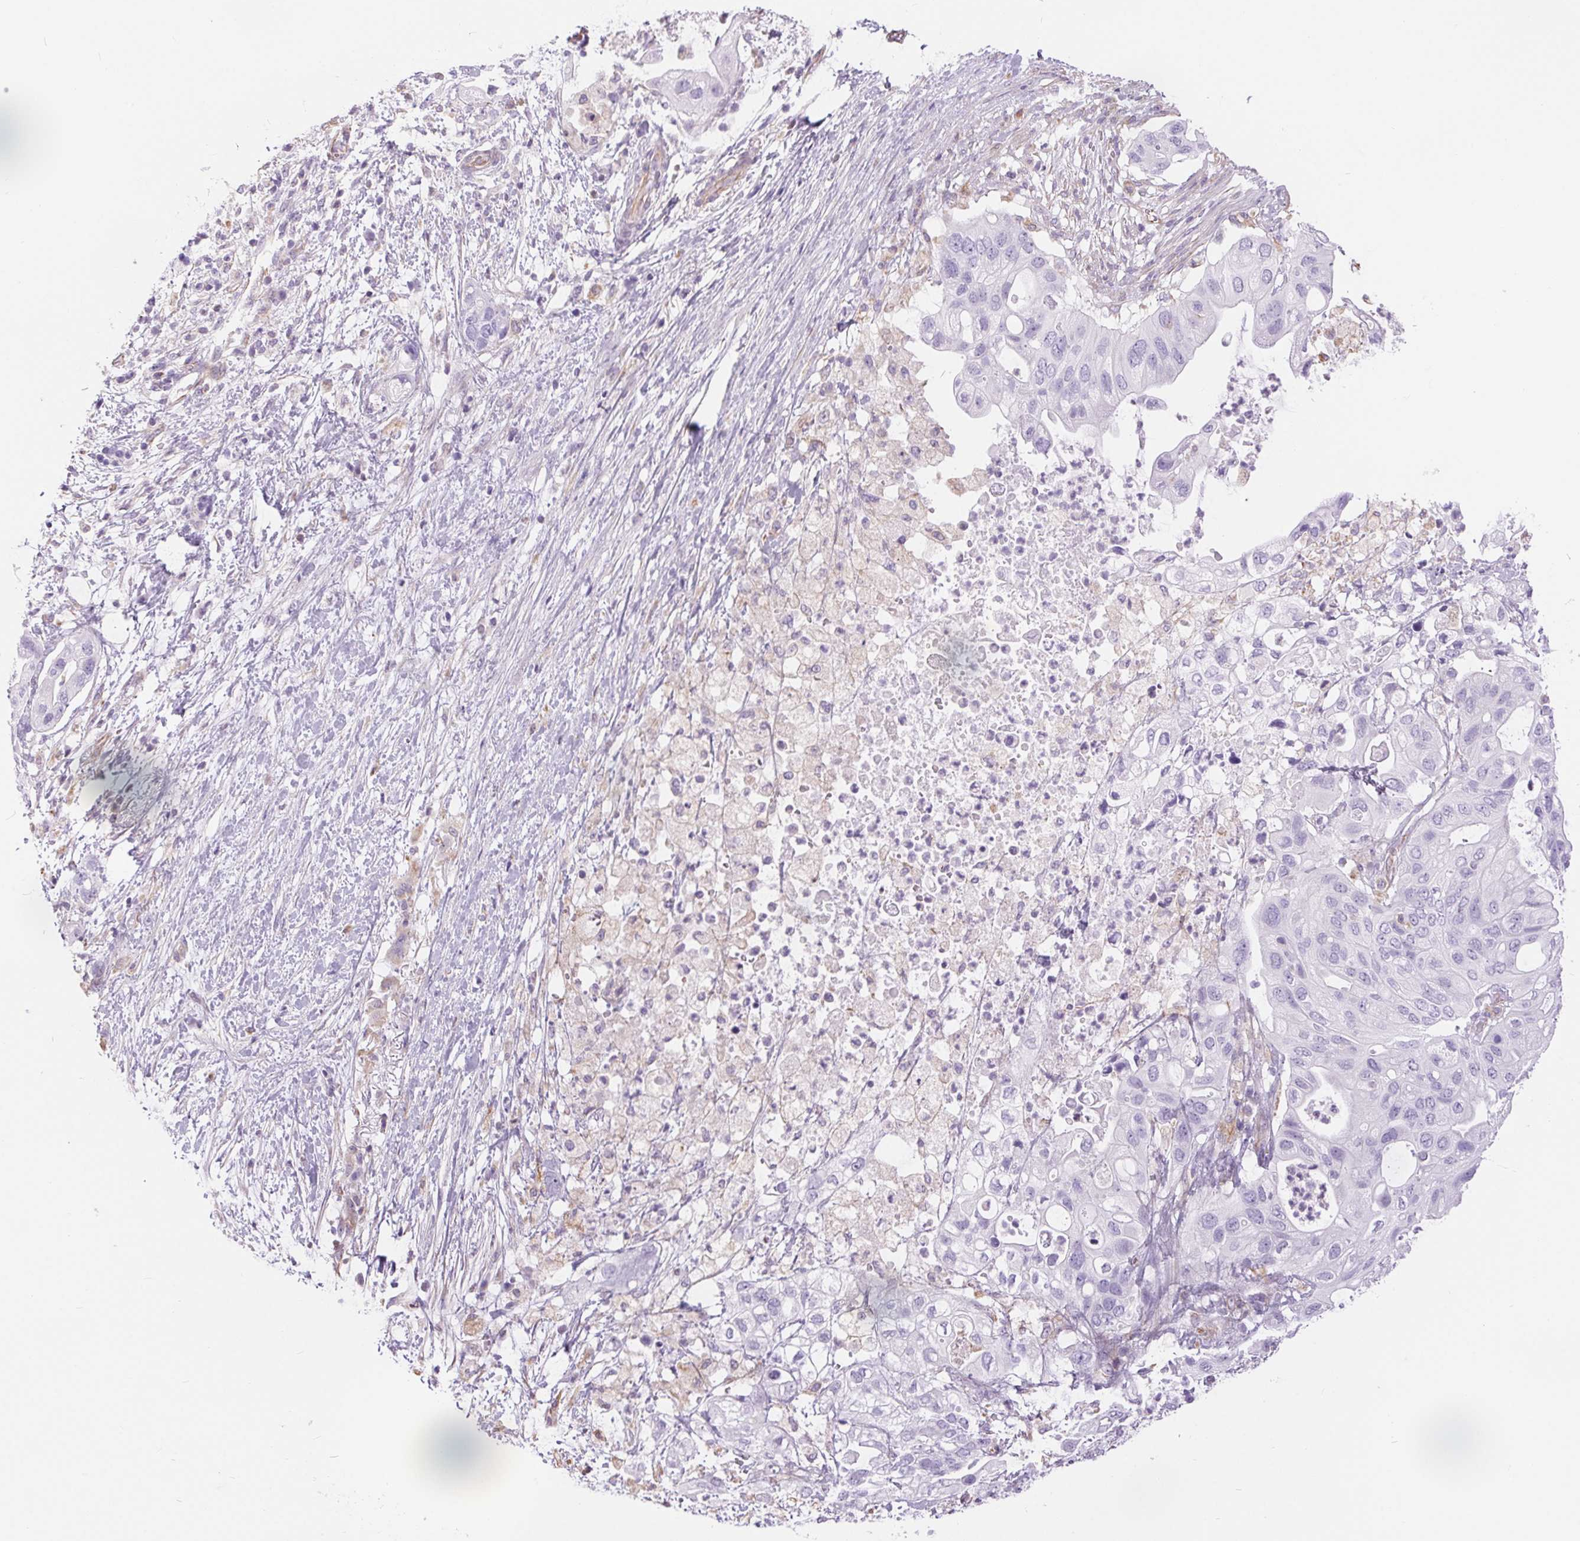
{"staining": {"intensity": "negative", "quantity": "none", "location": "none"}, "tissue": "pancreatic cancer", "cell_type": "Tumor cells", "image_type": "cancer", "snomed": [{"axis": "morphology", "description": "Adenocarcinoma, NOS"}, {"axis": "topography", "description": "Pancreas"}], "caption": "Immunohistochemical staining of pancreatic cancer (adenocarcinoma) exhibits no significant positivity in tumor cells.", "gene": "GFAP", "patient": {"sex": "female", "age": 72}}